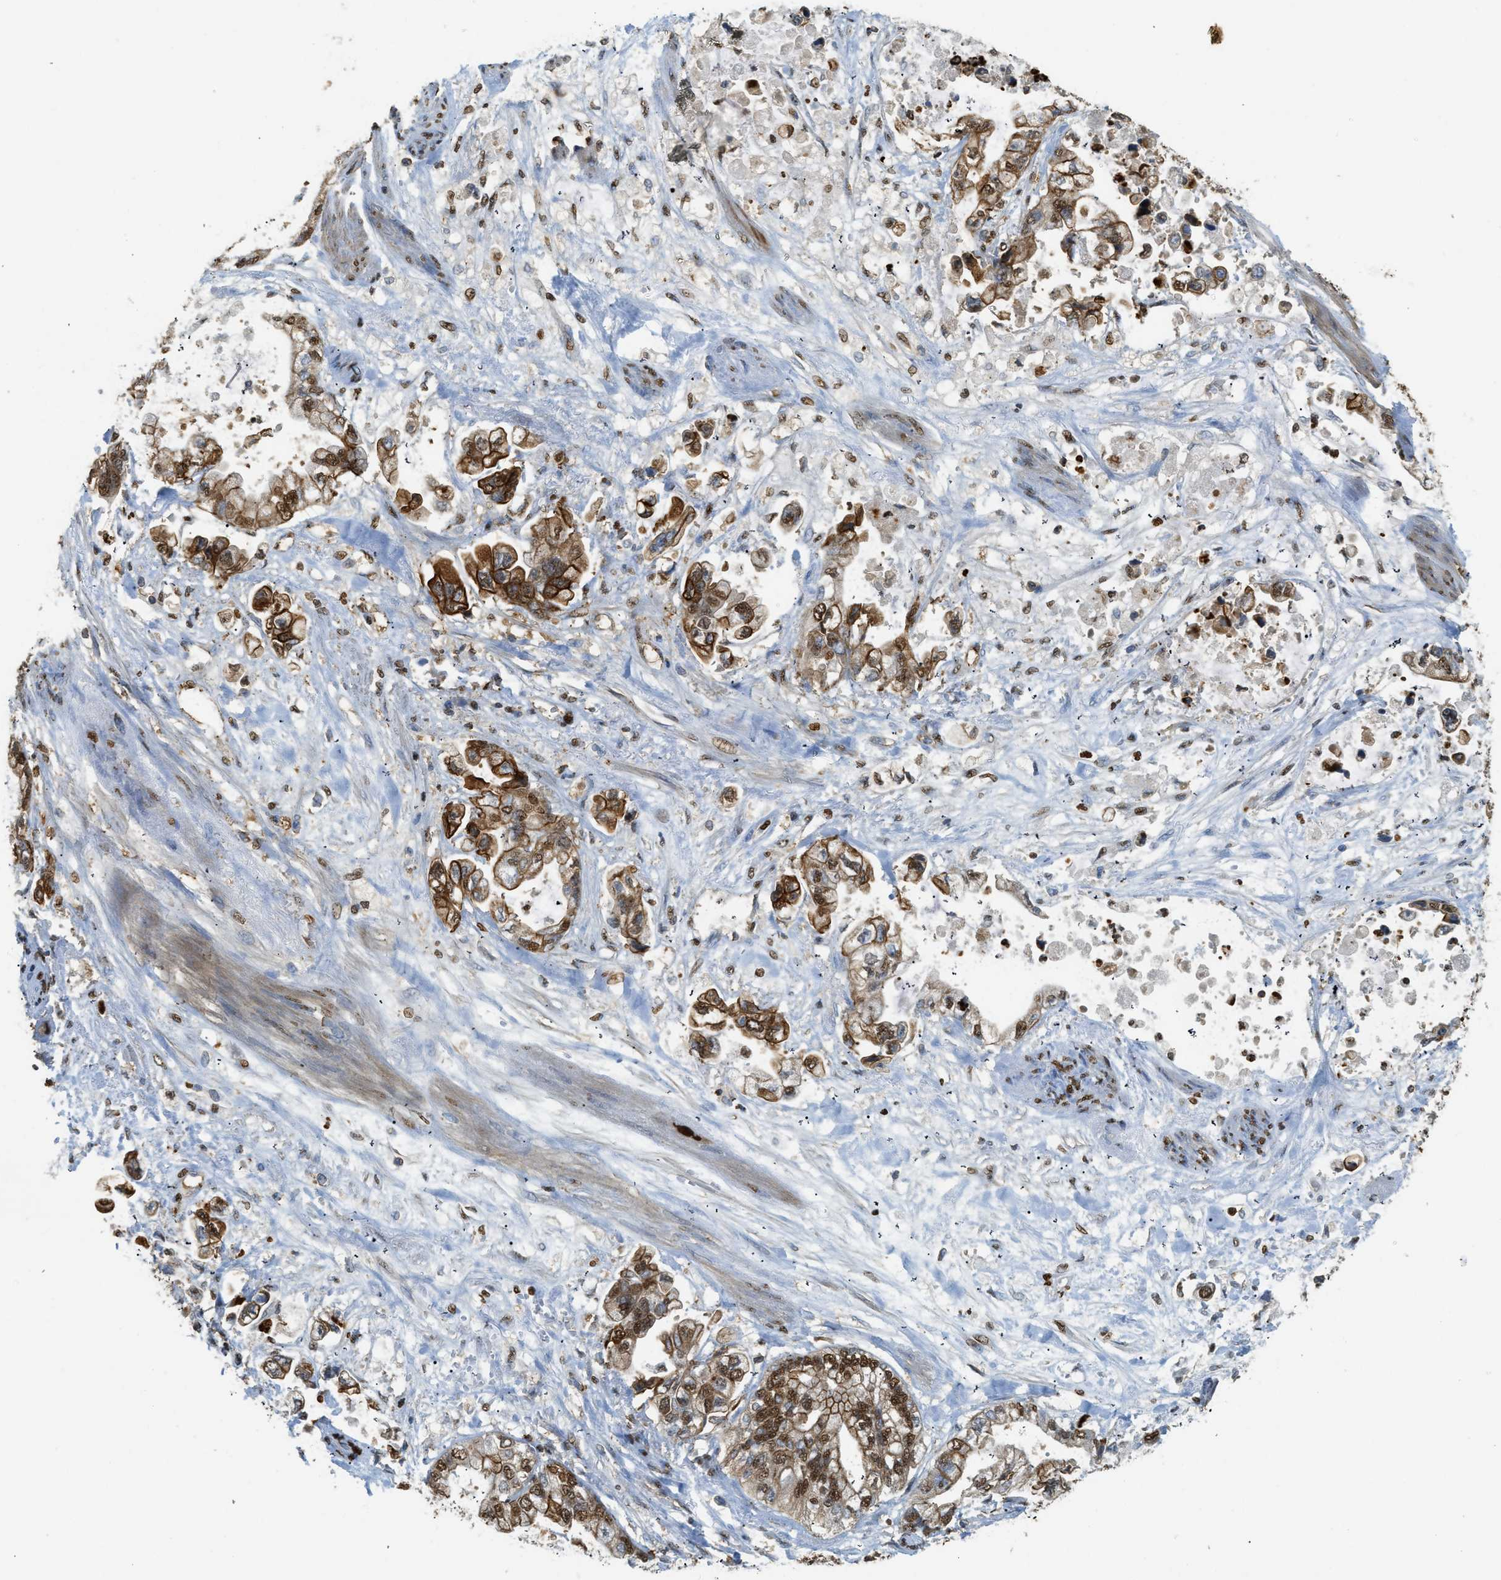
{"staining": {"intensity": "moderate", "quantity": ">75%", "location": "cytoplasmic/membranous,nuclear"}, "tissue": "stomach cancer", "cell_type": "Tumor cells", "image_type": "cancer", "snomed": [{"axis": "morphology", "description": "Normal tissue, NOS"}, {"axis": "morphology", "description": "Adenocarcinoma, NOS"}, {"axis": "topography", "description": "Stomach"}], "caption": "A medium amount of moderate cytoplasmic/membranous and nuclear positivity is identified in about >75% of tumor cells in stomach cancer tissue.", "gene": "NR5A2", "patient": {"sex": "male", "age": 62}}